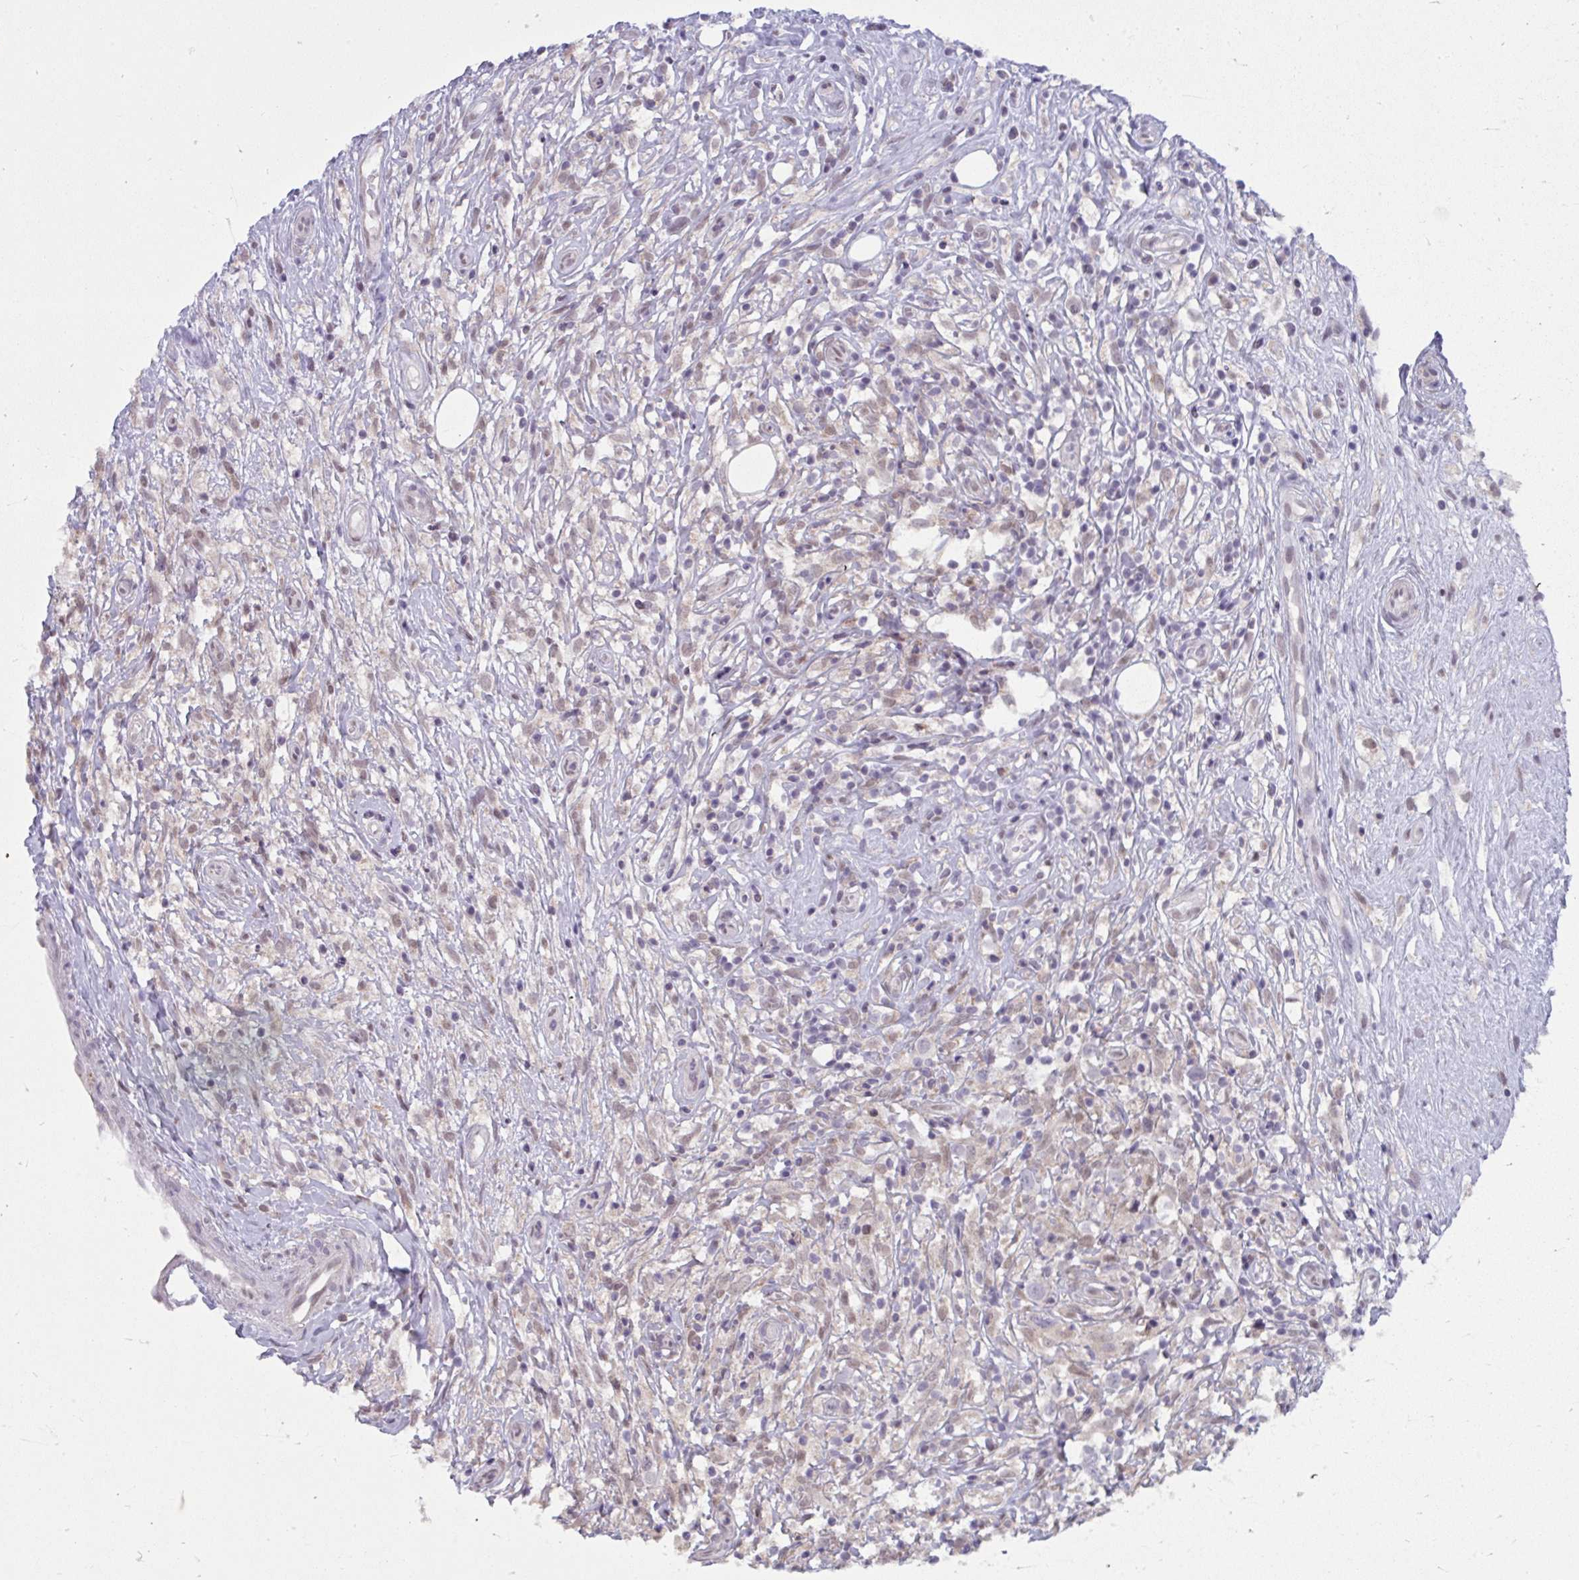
{"staining": {"intensity": "negative", "quantity": "none", "location": "none"}, "tissue": "lymphoma", "cell_type": "Tumor cells", "image_type": "cancer", "snomed": [{"axis": "morphology", "description": "Hodgkin's disease, NOS"}, {"axis": "topography", "description": "No Tissue"}], "caption": "Lymphoma was stained to show a protein in brown. There is no significant expression in tumor cells.", "gene": "NMNAT1", "patient": {"sex": "female", "age": 21}}